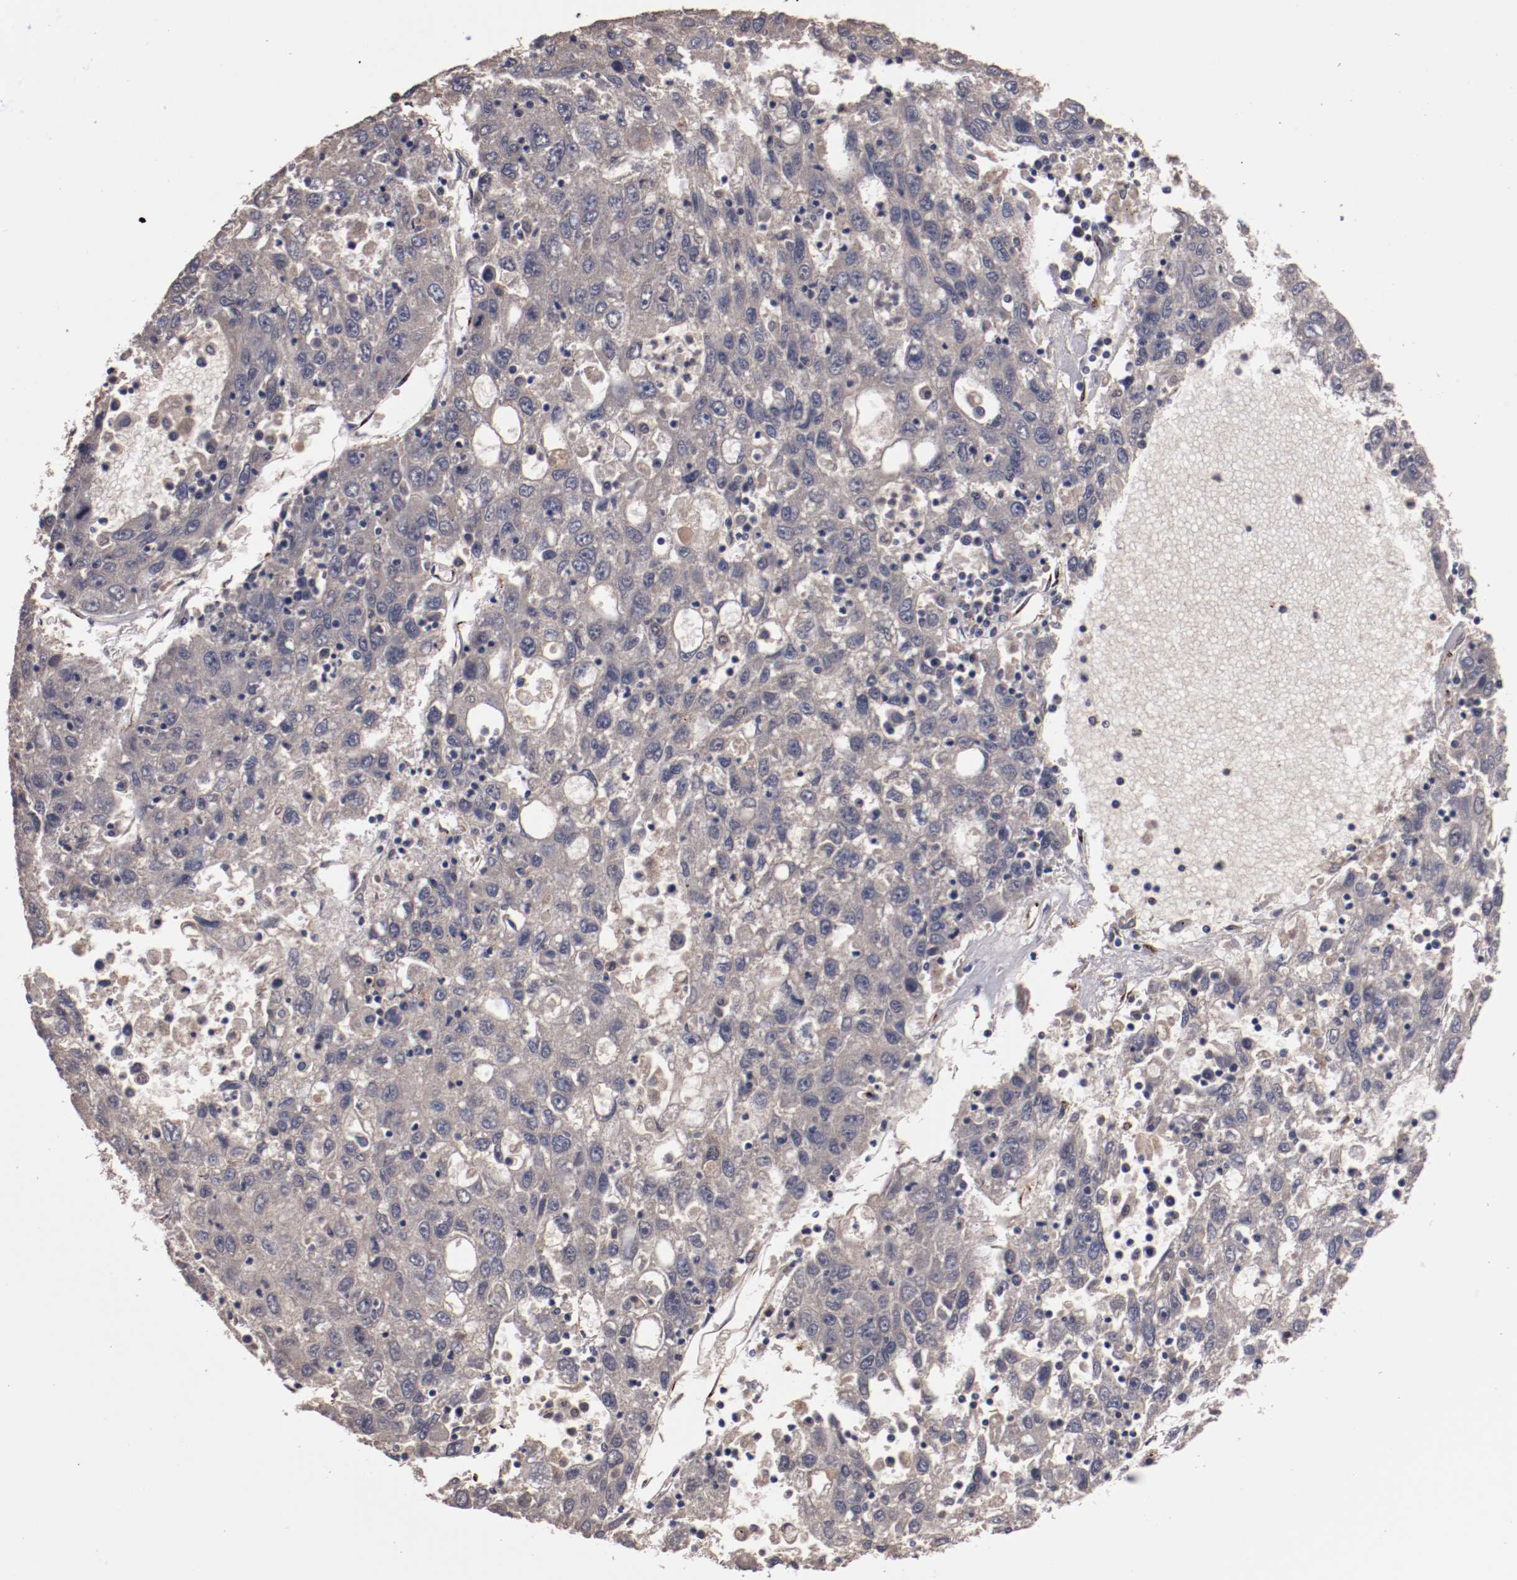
{"staining": {"intensity": "moderate", "quantity": ">75%", "location": "cytoplasmic/membranous"}, "tissue": "liver cancer", "cell_type": "Tumor cells", "image_type": "cancer", "snomed": [{"axis": "morphology", "description": "Carcinoma, Hepatocellular, NOS"}, {"axis": "topography", "description": "Liver"}], "caption": "Protein staining of liver hepatocellular carcinoma tissue displays moderate cytoplasmic/membranous staining in approximately >75% of tumor cells. Nuclei are stained in blue.", "gene": "DIPK2B", "patient": {"sex": "male", "age": 49}}